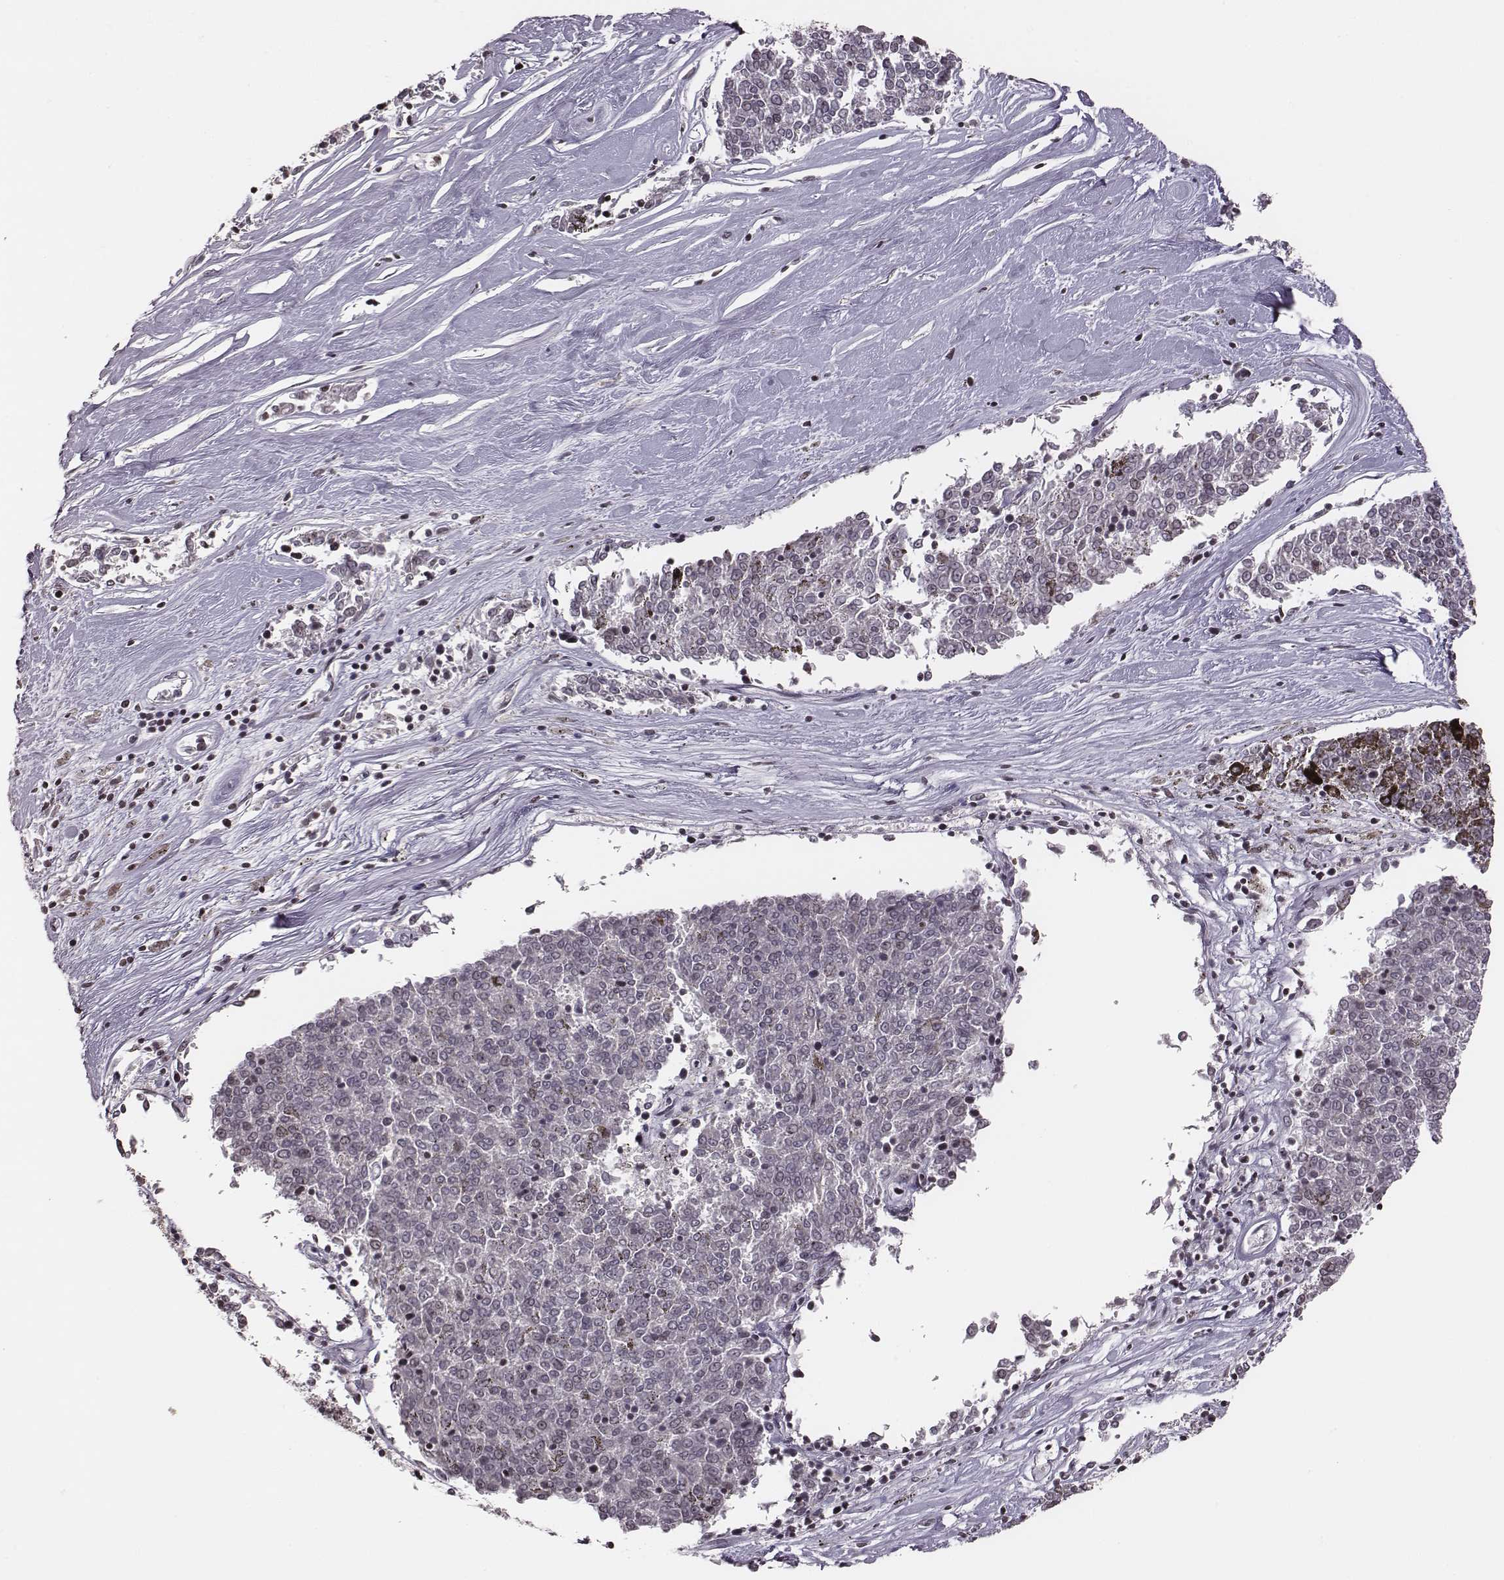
{"staining": {"intensity": "negative", "quantity": "none", "location": "none"}, "tissue": "melanoma", "cell_type": "Tumor cells", "image_type": "cancer", "snomed": [{"axis": "morphology", "description": "Malignant melanoma, NOS"}, {"axis": "topography", "description": "Skin"}], "caption": "This is a histopathology image of immunohistochemistry staining of malignant melanoma, which shows no expression in tumor cells.", "gene": "GRM4", "patient": {"sex": "female", "age": 72}}